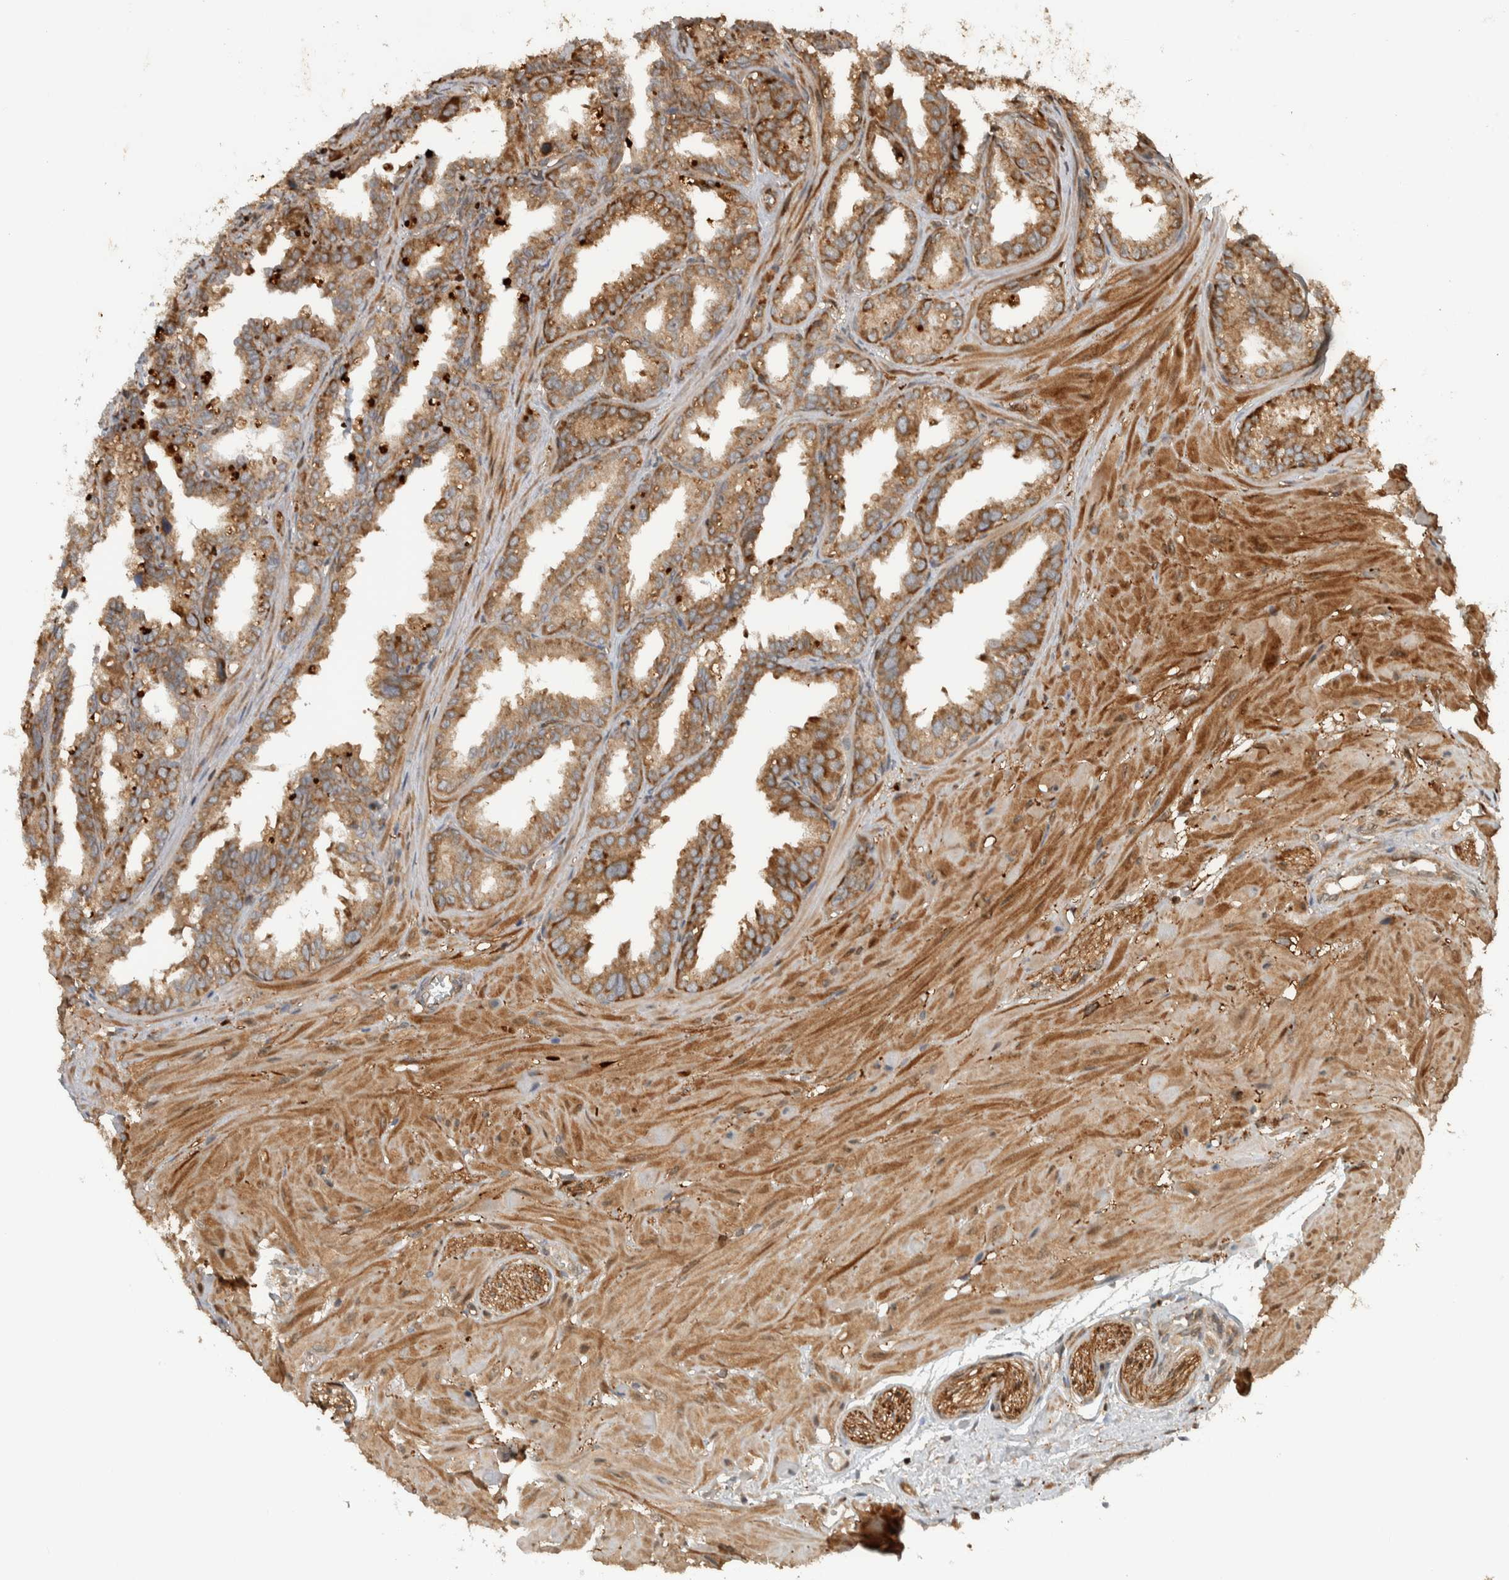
{"staining": {"intensity": "moderate", "quantity": ">75%", "location": "cytoplasmic/membranous"}, "tissue": "seminal vesicle", "cell_type": "Glandular cells", "image_type": "normal", "snomed": [{"axis": "morphology", "description": "Normal tissue, NOS"}, {"axis": "topography", "description": "Prostate"}, {"axis": "topography", "description": "Seminal veicle"}], "caption": "This histopathology image shows benign seminal vesicle stained with immunohistochemistry (IHC) to label a protein in brown. The cytoplasmic/membranous of glandular cells show moderate positivity for the protein. Nuclei are counter-stained blue.", "gene": "CNTROB", "patient": {"sex": "male", "age": 51}}